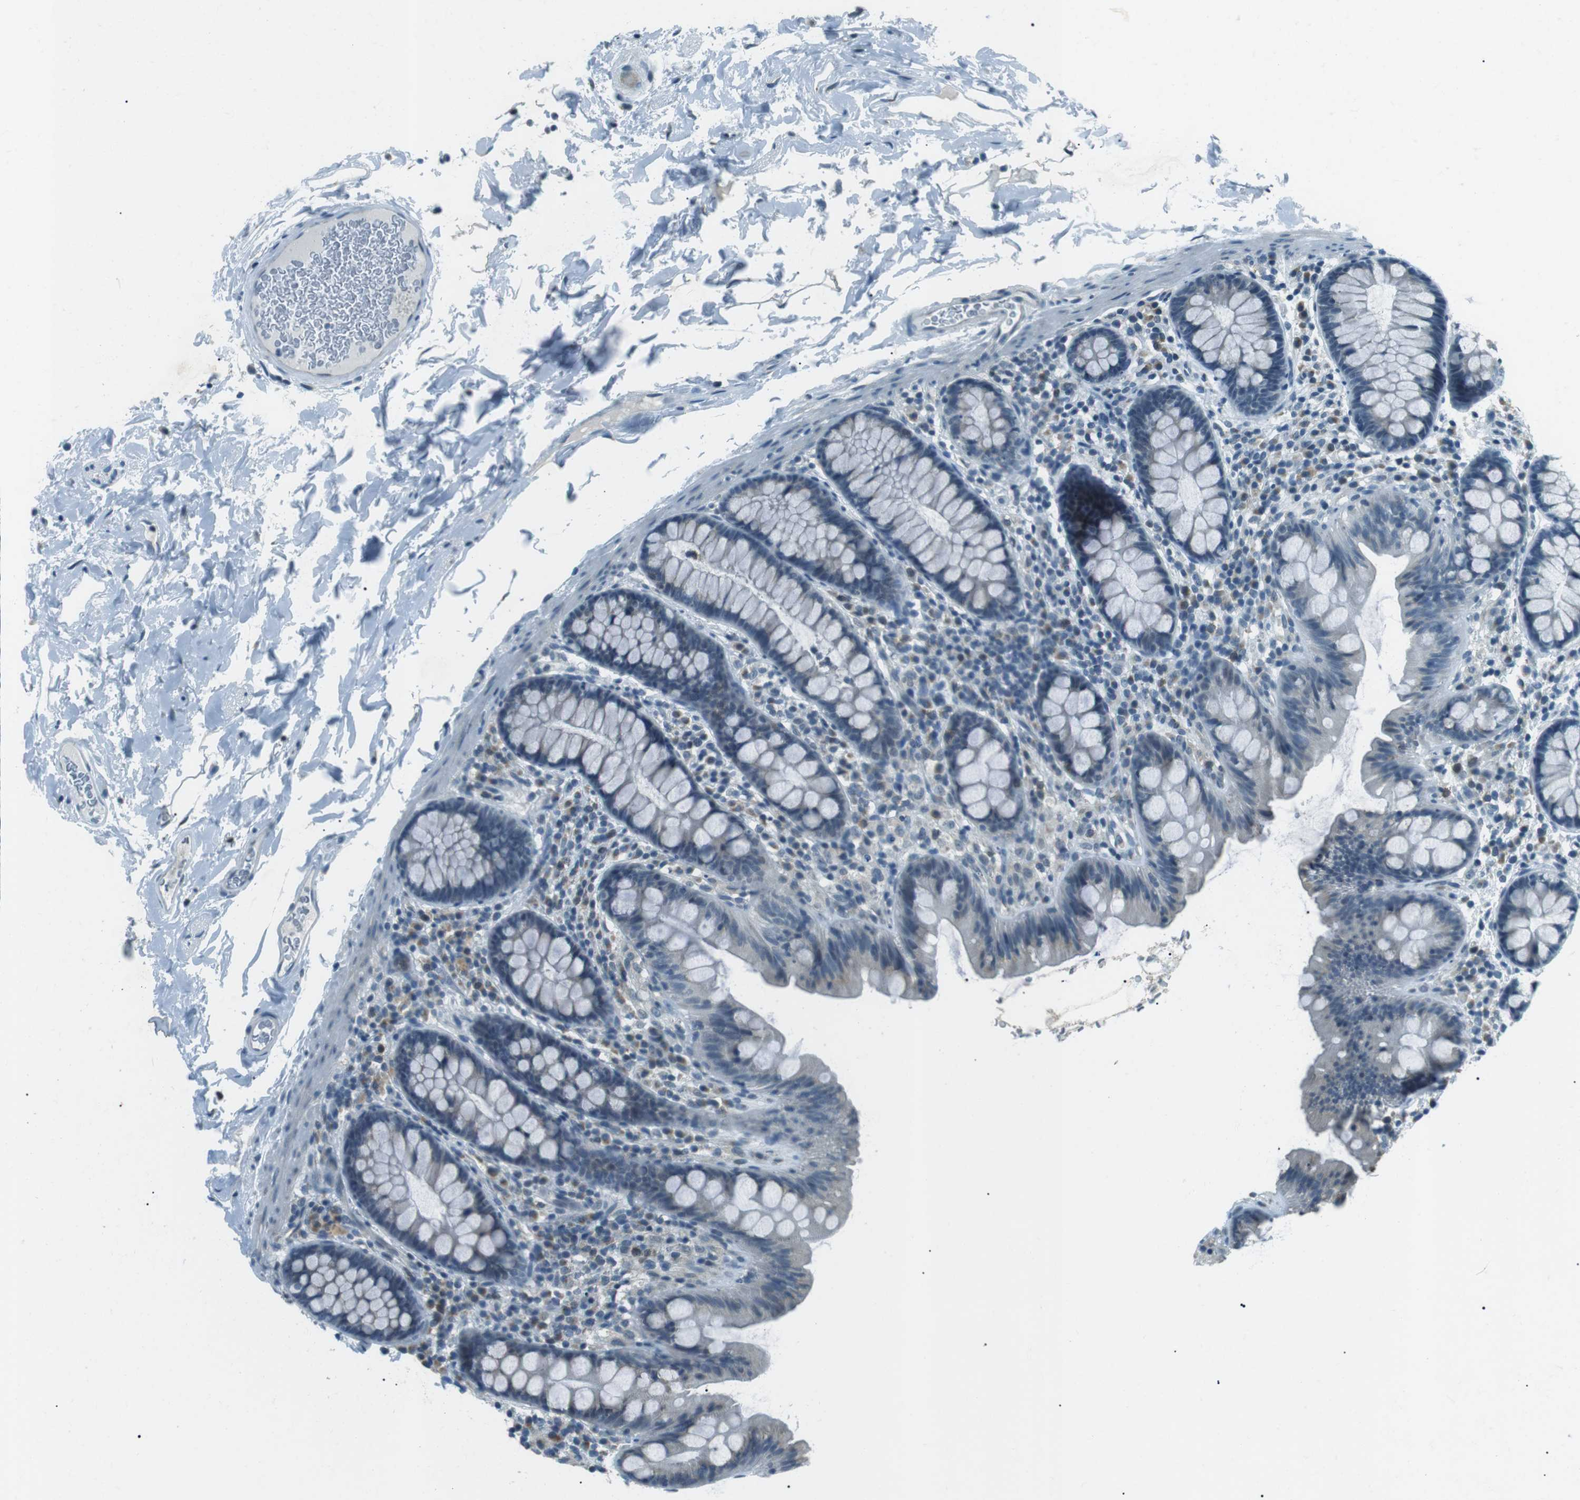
{"staining": {"intensity": "negative", "quantity": "none", "location": "none"}, "tissue": "colon", "cell_type": "Endothelial cells", "image_type": "normal", "snomed": [{"axis": "morphology", "description": "Normal tissue, NOS"}, {"axis": "topography", "description": "Colon"}], "caption": "Protein analysis of normal colon reveals no significant positivity in endothelial cells.", "gene": "ENSG00000289724", "patient": {"sex": "female", "age": 80}}